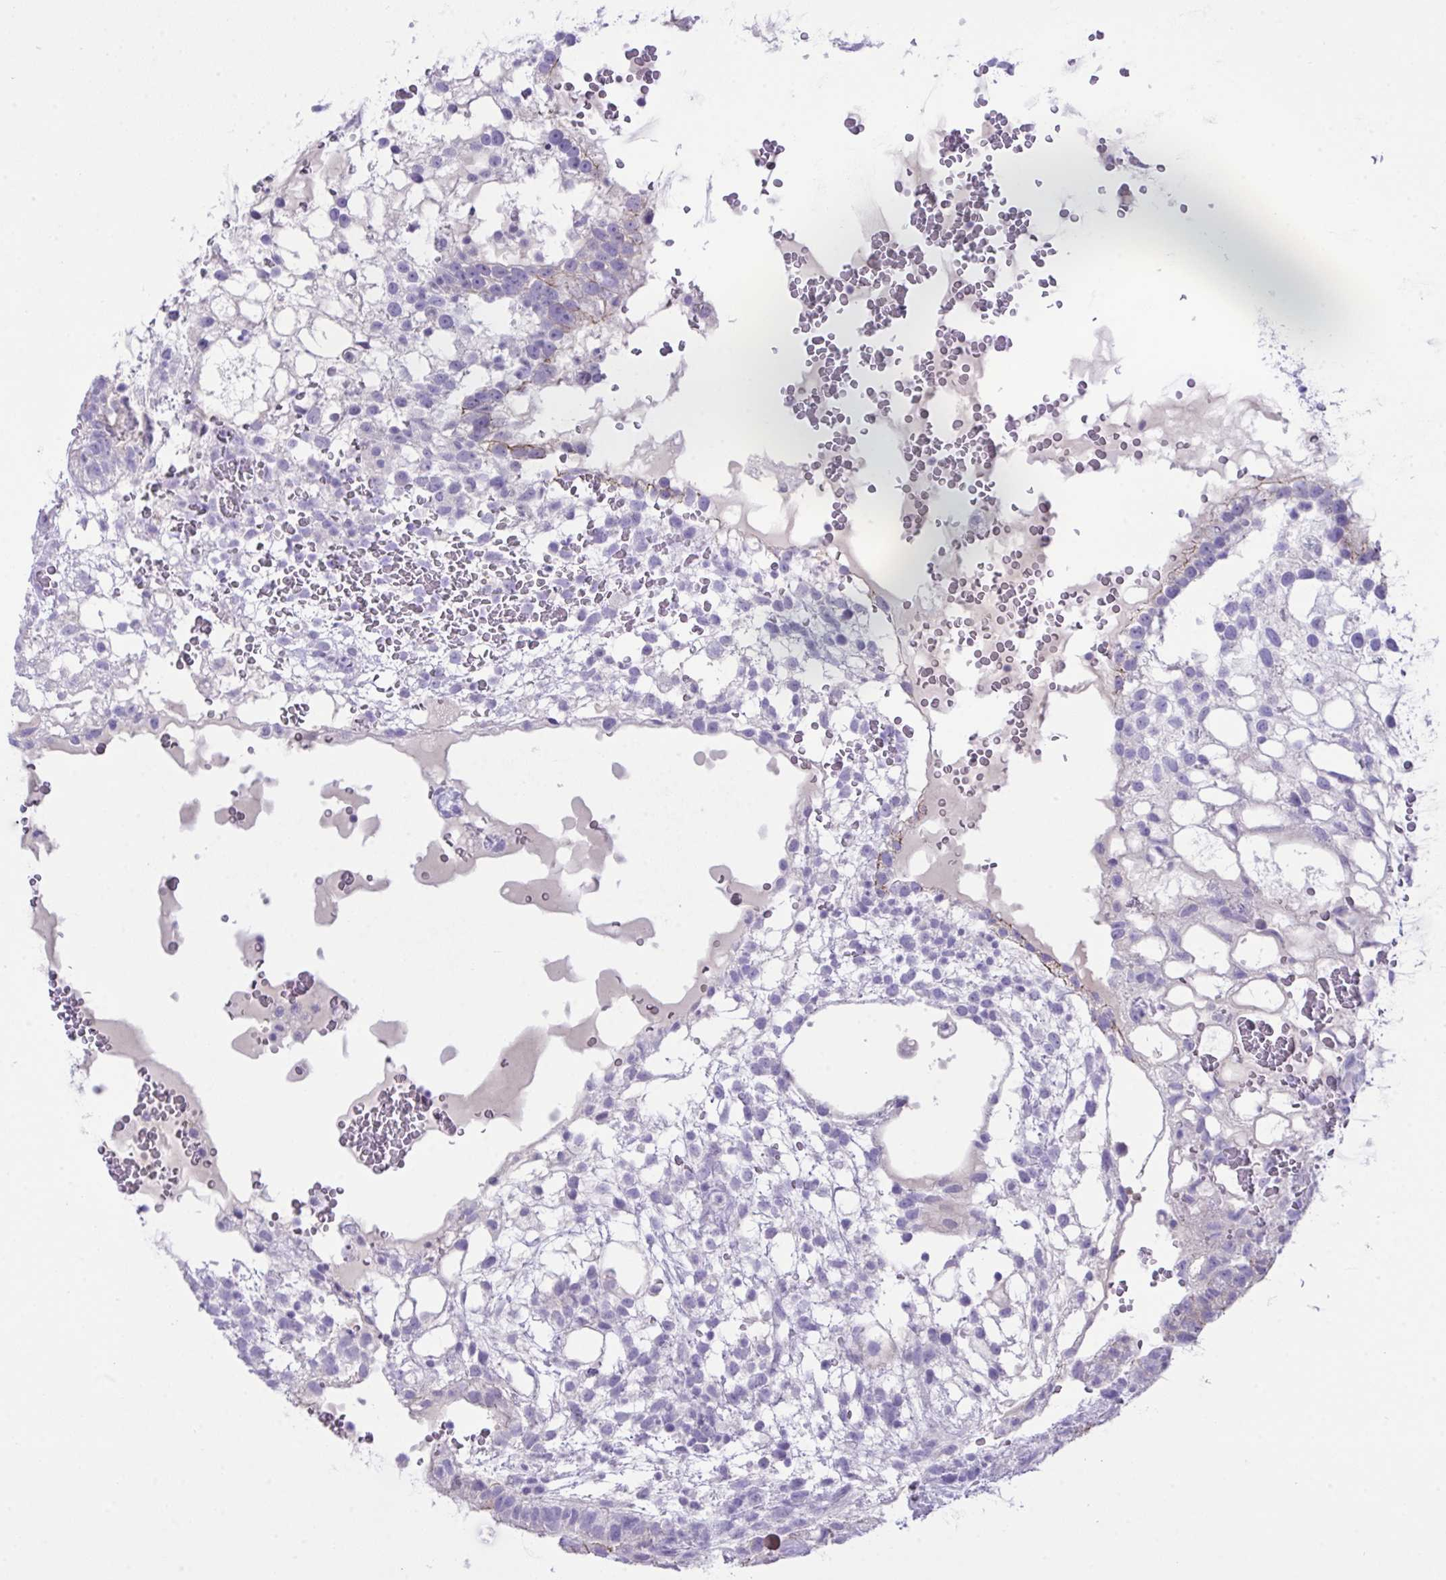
{"staining": {"intensity": "weak", "quantity": "25%-75%", "location": "cytoplasmic/membranous"}, "tissue": "testis cancer", "cell_type": "Tumor cells", "image_type": "cancer", "snomed": [{"axis": "morphology", "description": "Normal tissue, NOS"}, {"axis": "morphology", "description": "Carcinoma, Embryonal, NOS"}, {"axis": "topography", "description": "Testis"}], "caption": "This is a micrograph of IHC staining of testis cancer (embryonal carcinoma), which shows weak positivity in the cytoplasmic/membranous of tumor cells.", "gene": "GLB1L2", "patient": {"sex": "male", "age": 32}}